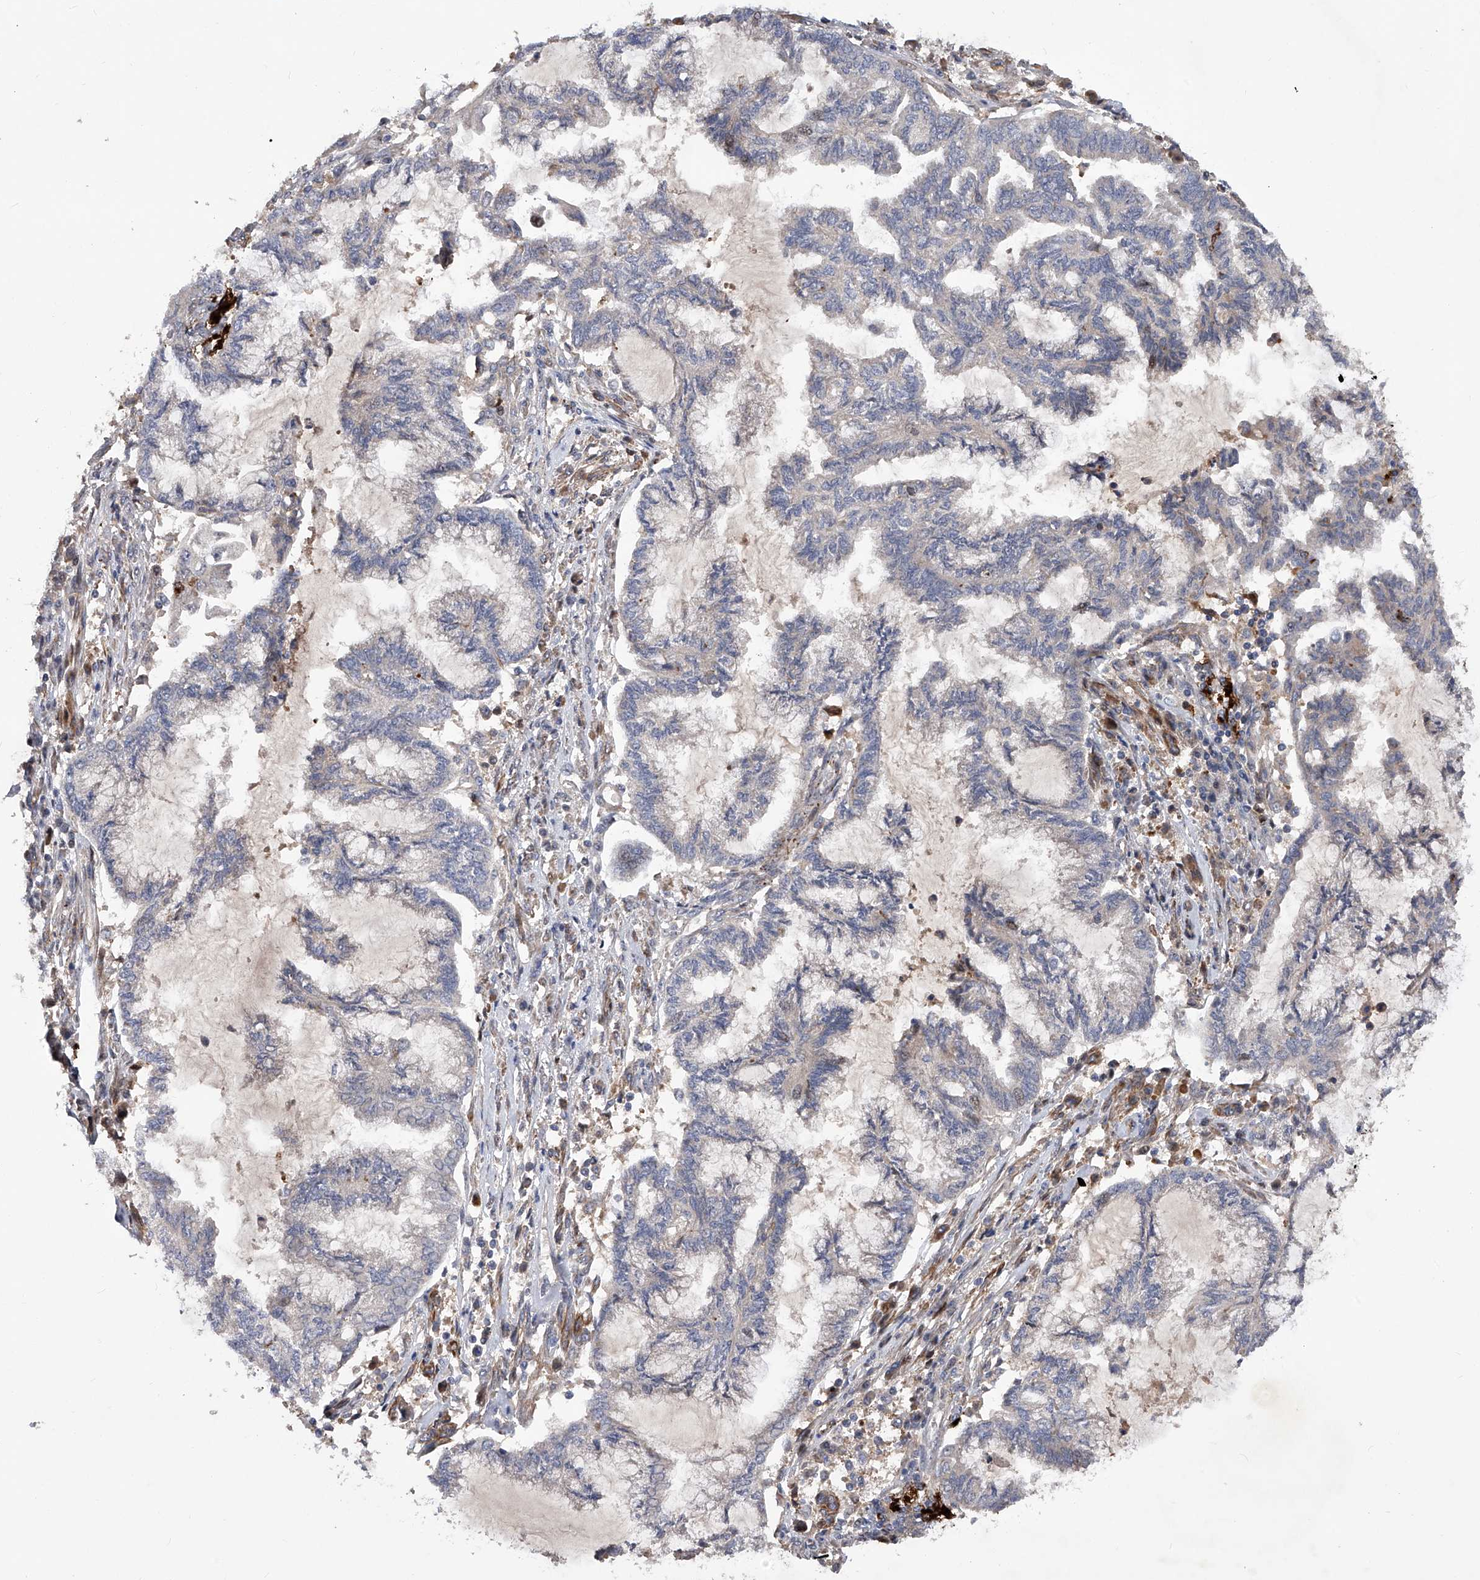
{"staining": {"intensity": "weak", "quantity": "<25%", "location": "cytoplasmic/membranous"}, "tissue": "endometrial cancer", "cell_type": "Tumor cells", "image_type": "cancer", "snomed": [{"axis": "morphology", "description": "Adenocarcinoma, NOS"}, {"axis": "topography", "description": "Endometrium"}], "caption": "Immunohistochemistry of human endometrial cancer (adenocarcinoma) exhibits no positivity in tumor cells.", "gene": "PDSS2", "patient": {"sex": "female", "age": 86}}